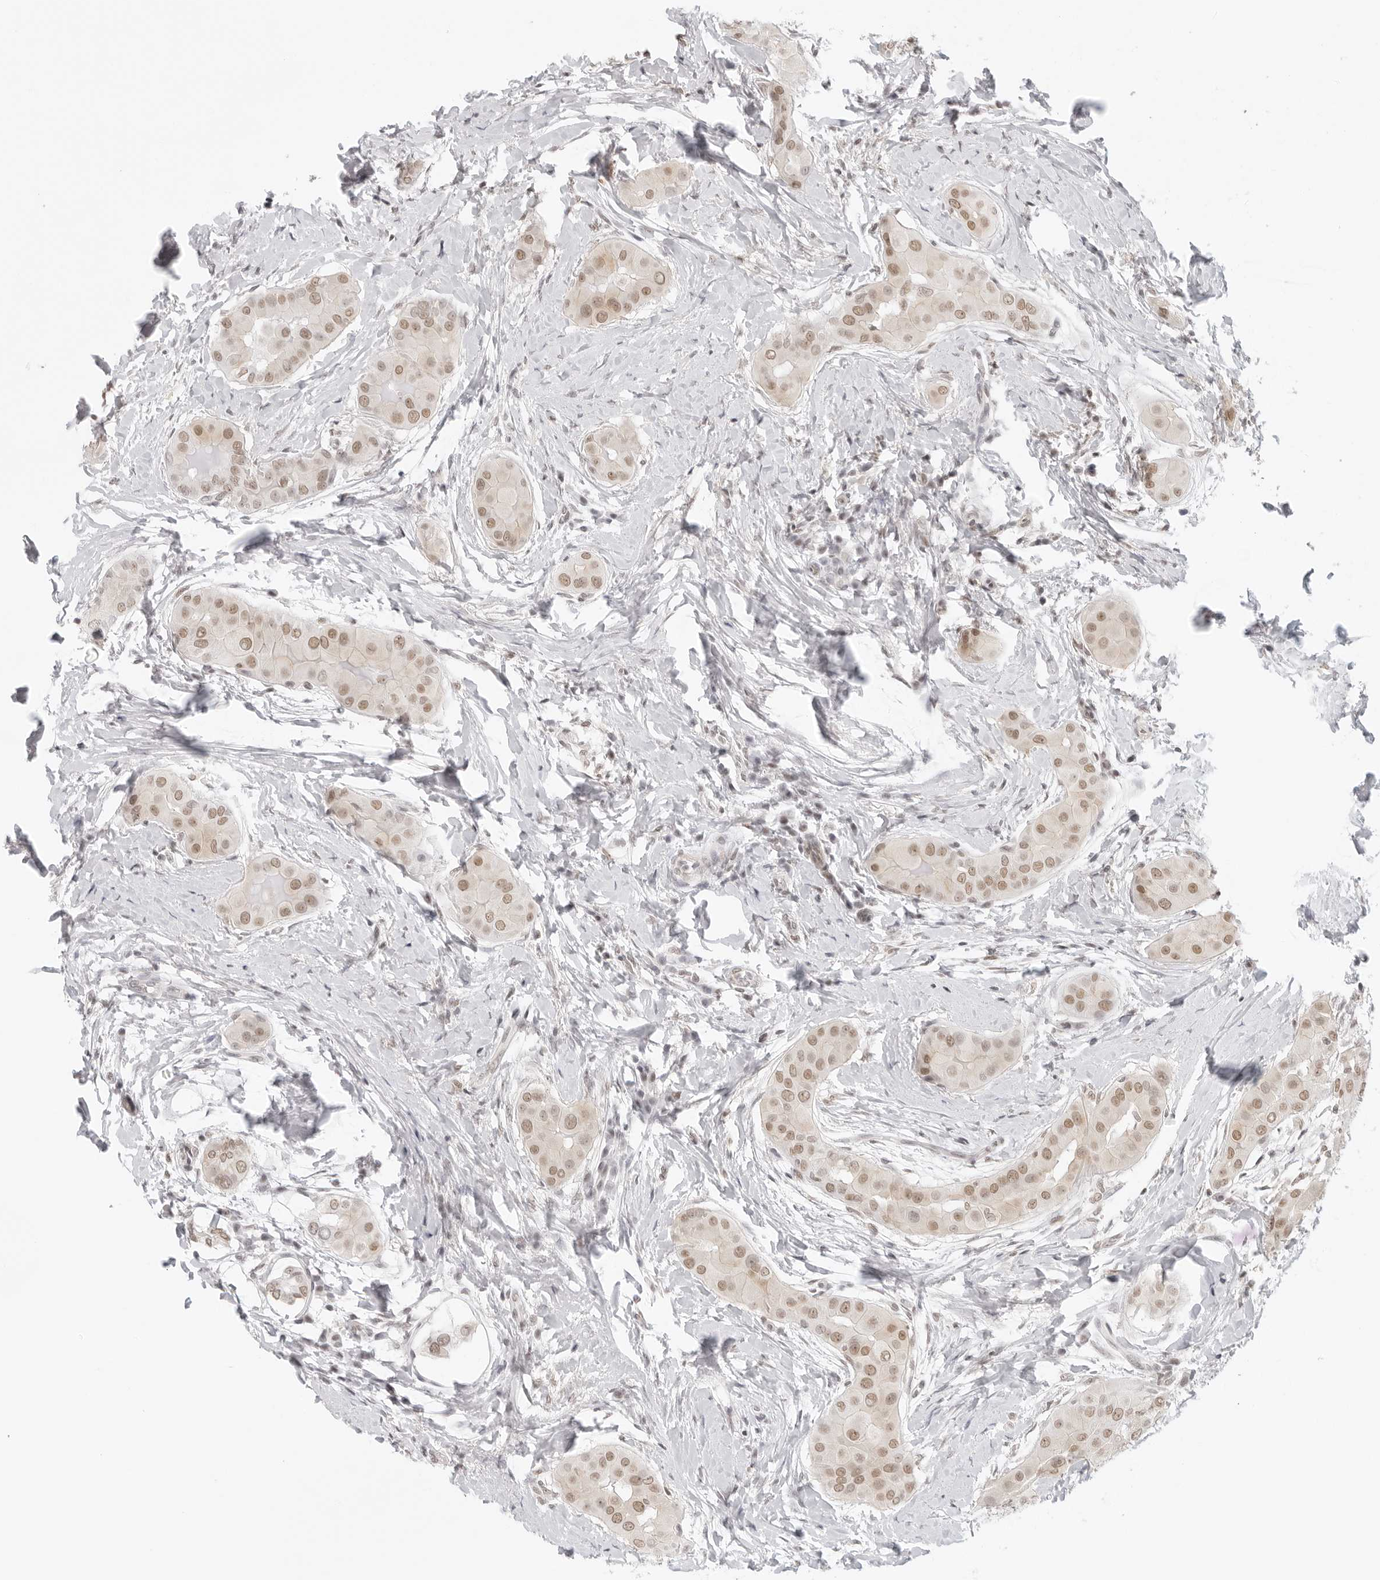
{"staining": {"intensity": "moderate", "quantity": ">75%", "location": "nuclear"}, "tissue": "thyroid cancer", "cell_type": "Tumor cells", "image_type": "cancer", "snomed": [{"axis": "morphology", "description": "Papillary adenocarcinoma, NOS"}, {"axis": "topography", "description": "Thyroid gland"}], "caption": "Brown immunohistochemical staining in human papillary adenocarcinoma (thyroid) shows moderate nuclear positivity in approximately >75% of tumor cells.", "gene": "TCIM", "patient": {"sex": "male", "age": 33}}